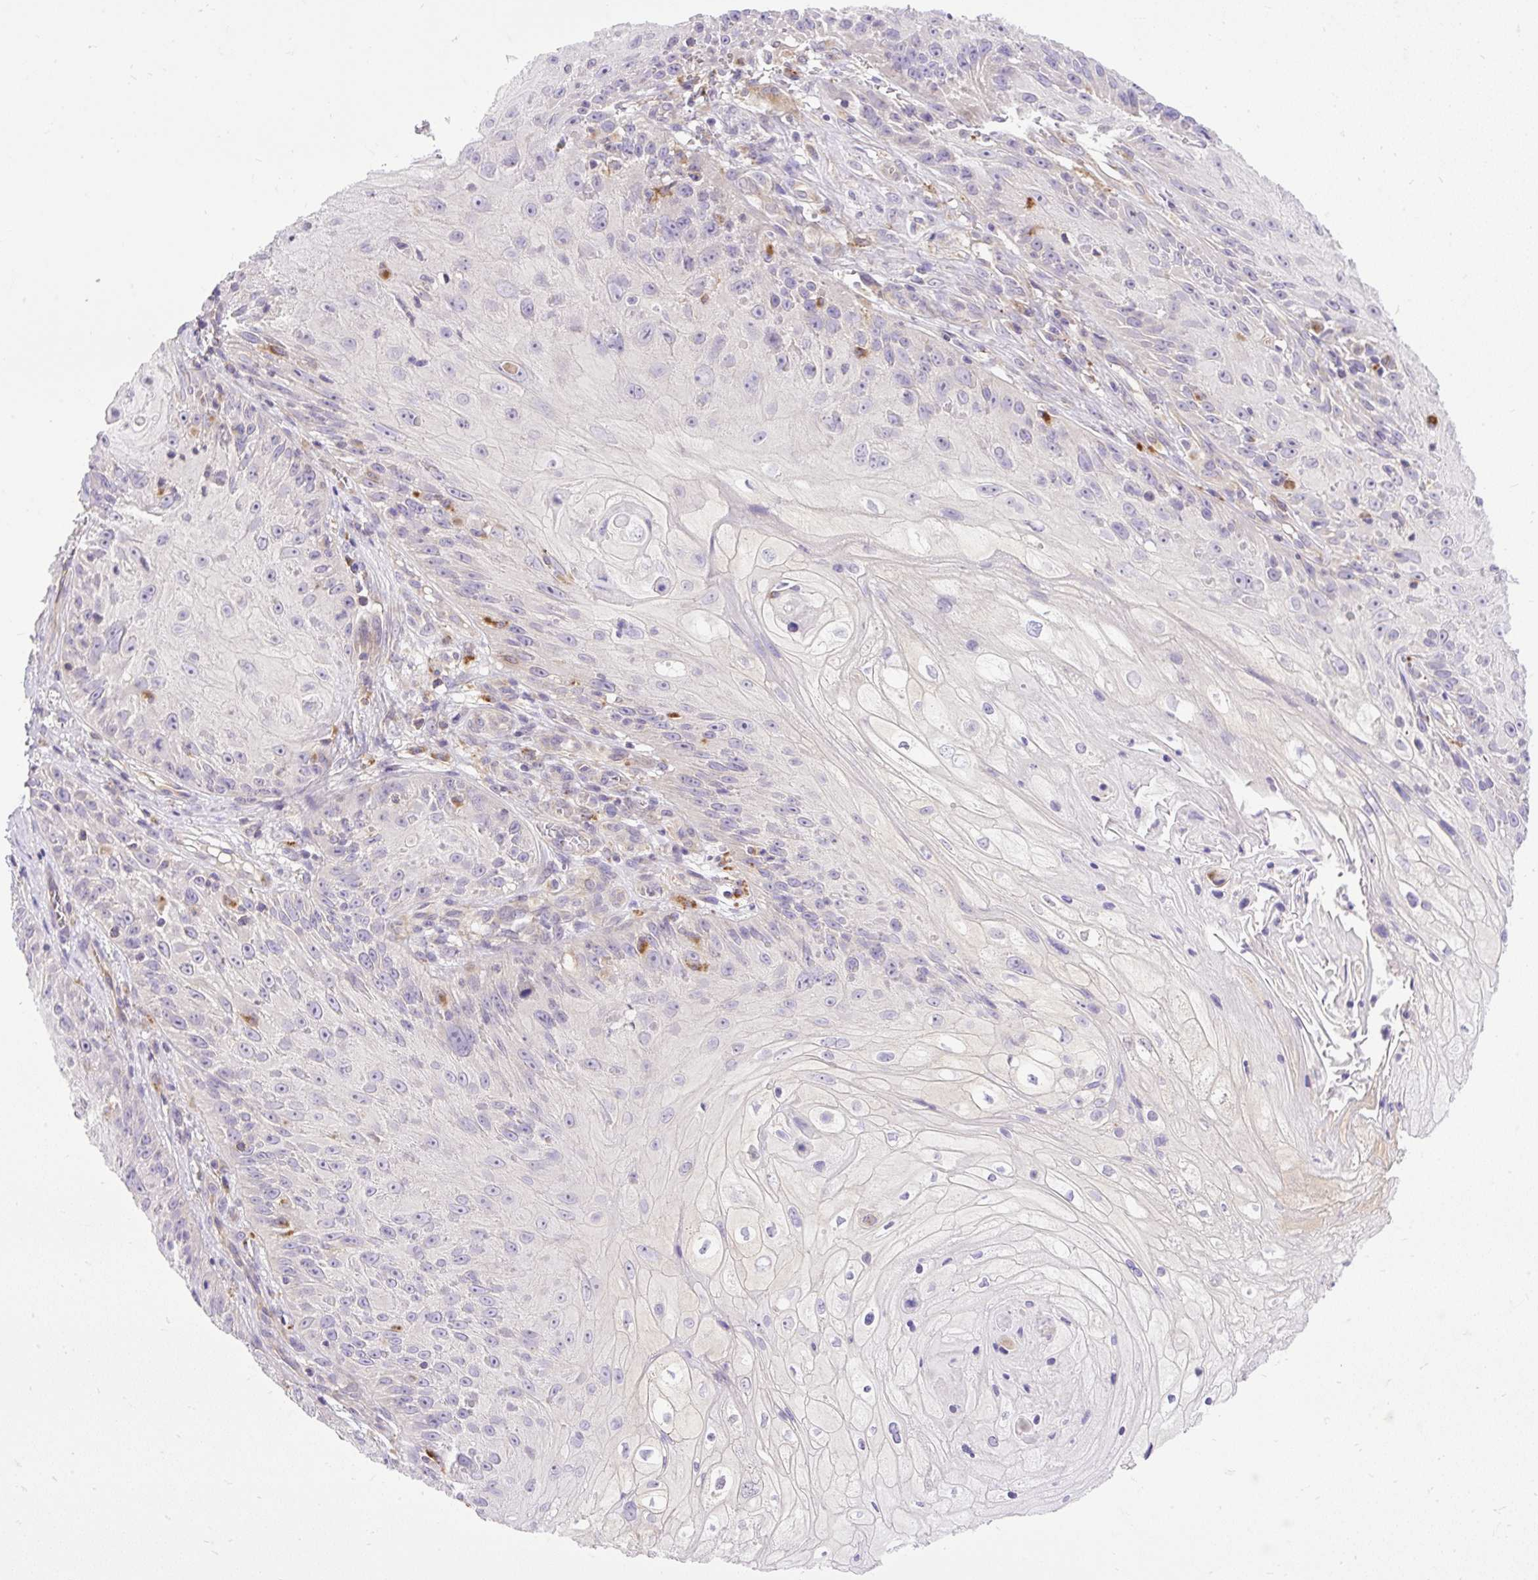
{"staining": {"intensity": "negative", "quantity": "none", "location": "none"}, "tissue": "skin cancer", "cell_type": "Tumor cells", "image_type": "cancer", "snomed": [{"axis": "morphology", "description": "Squamous cell carcinoma, NOS"}, {"axis": "topography", "description": "Skin"}, {"axis": "topography", "description": "Vulva"}], "caption": "Immunohistochemical staining of human skin cancer (squamous cell carcinoma) shows no significant expression in tumor cells.", "gene": "HEXB", "patient": {"sex": "female", "age": 76}}